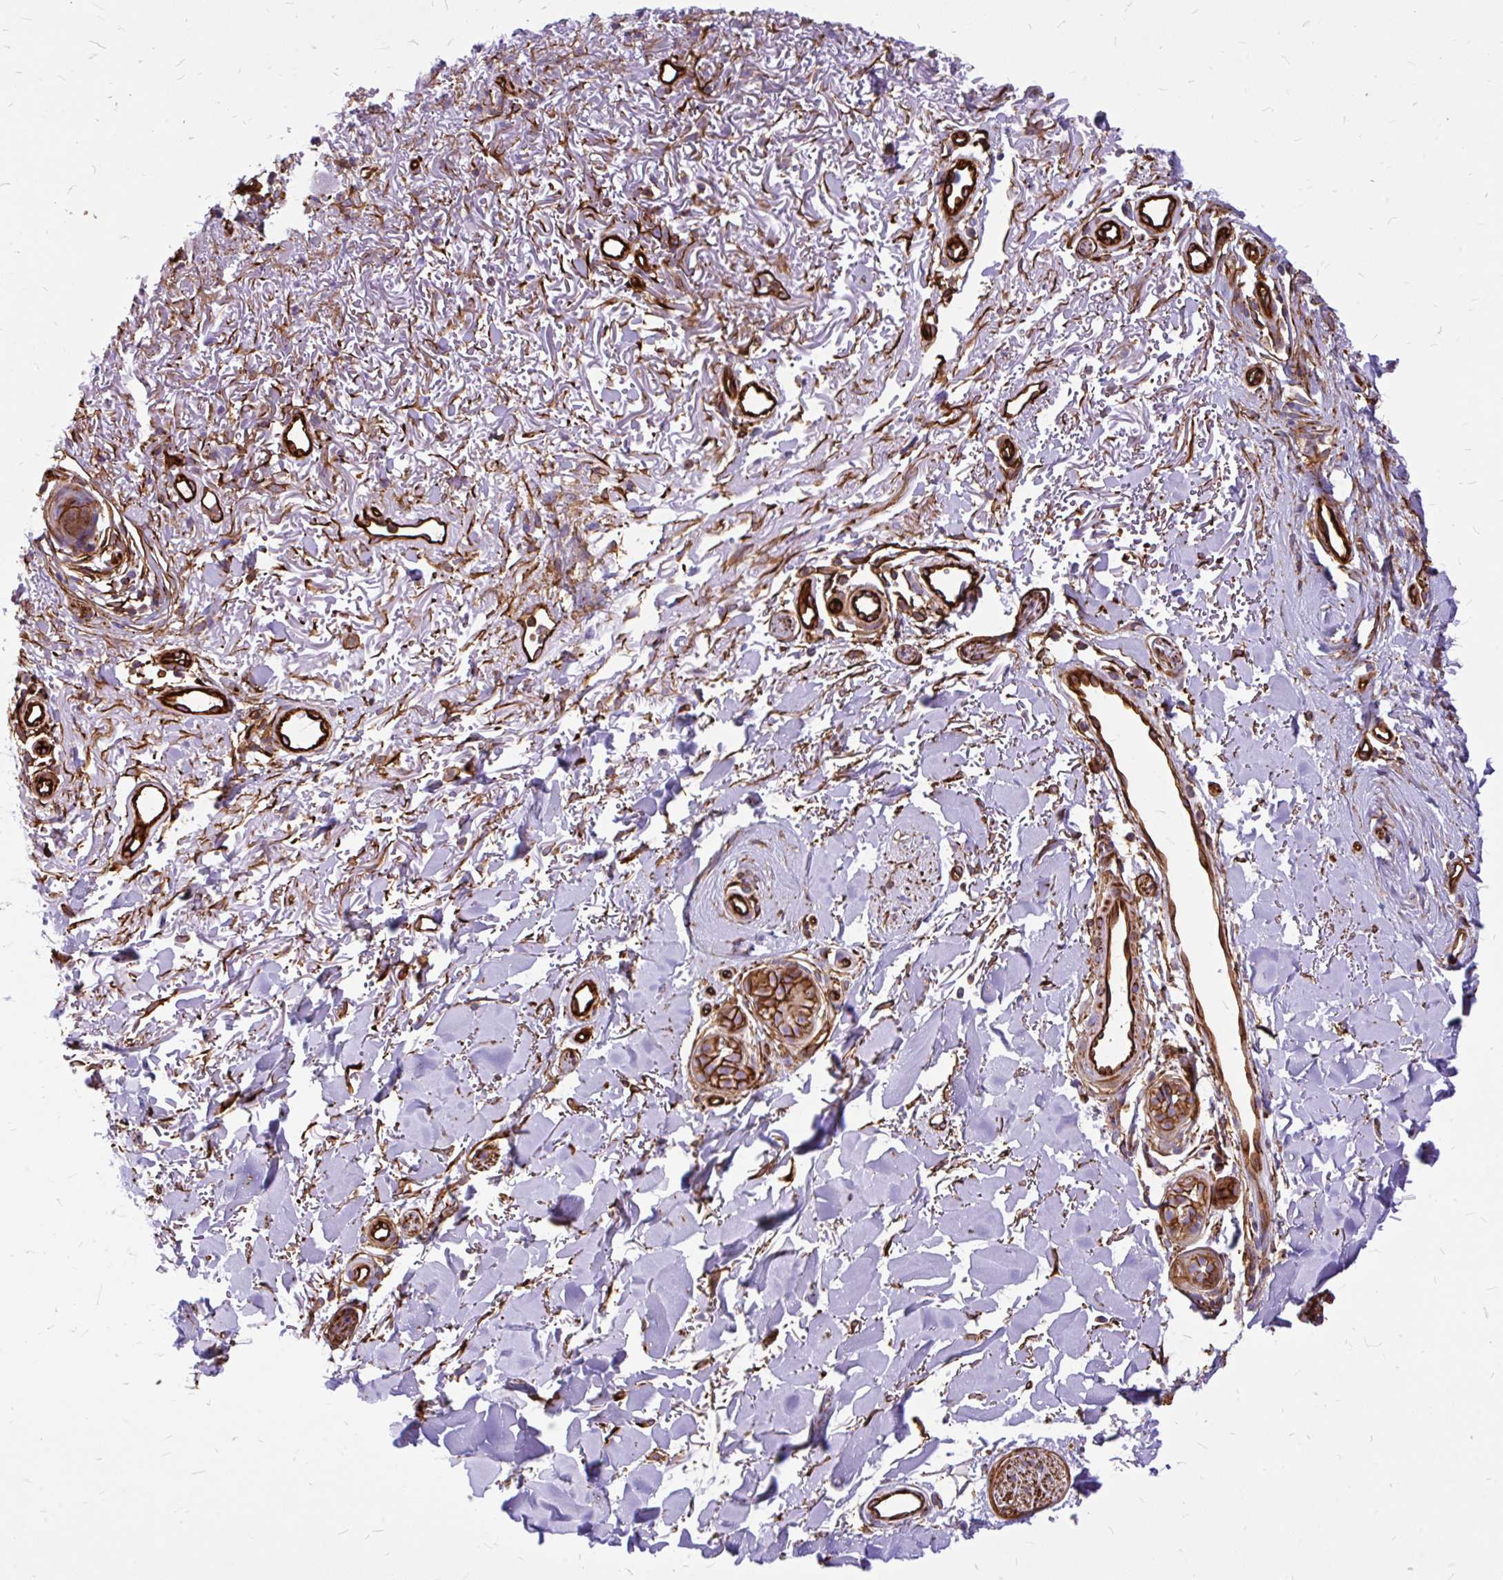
{"staining": {"intensity": "strong", "quantity": ">75%", "location": "cytoplasmic/membranous"}, "tissue": "skin cancer", "cell_type": "Tumor cells", "image_type": "cancer", "snomed": [{"axis": "morphology", "description": "Basal cell carcinoma"}, {"axis": "topography", "description": "Skin"}], "caption": "The image displays immunohistochemical staining of skin basal cell carcinoma. There is strong cytoplasmic/membranous positivity is present in about >75% of tumor cells.", "gene": "MAP1LC3B", "patient": {"sex": "female", "age": 82}}